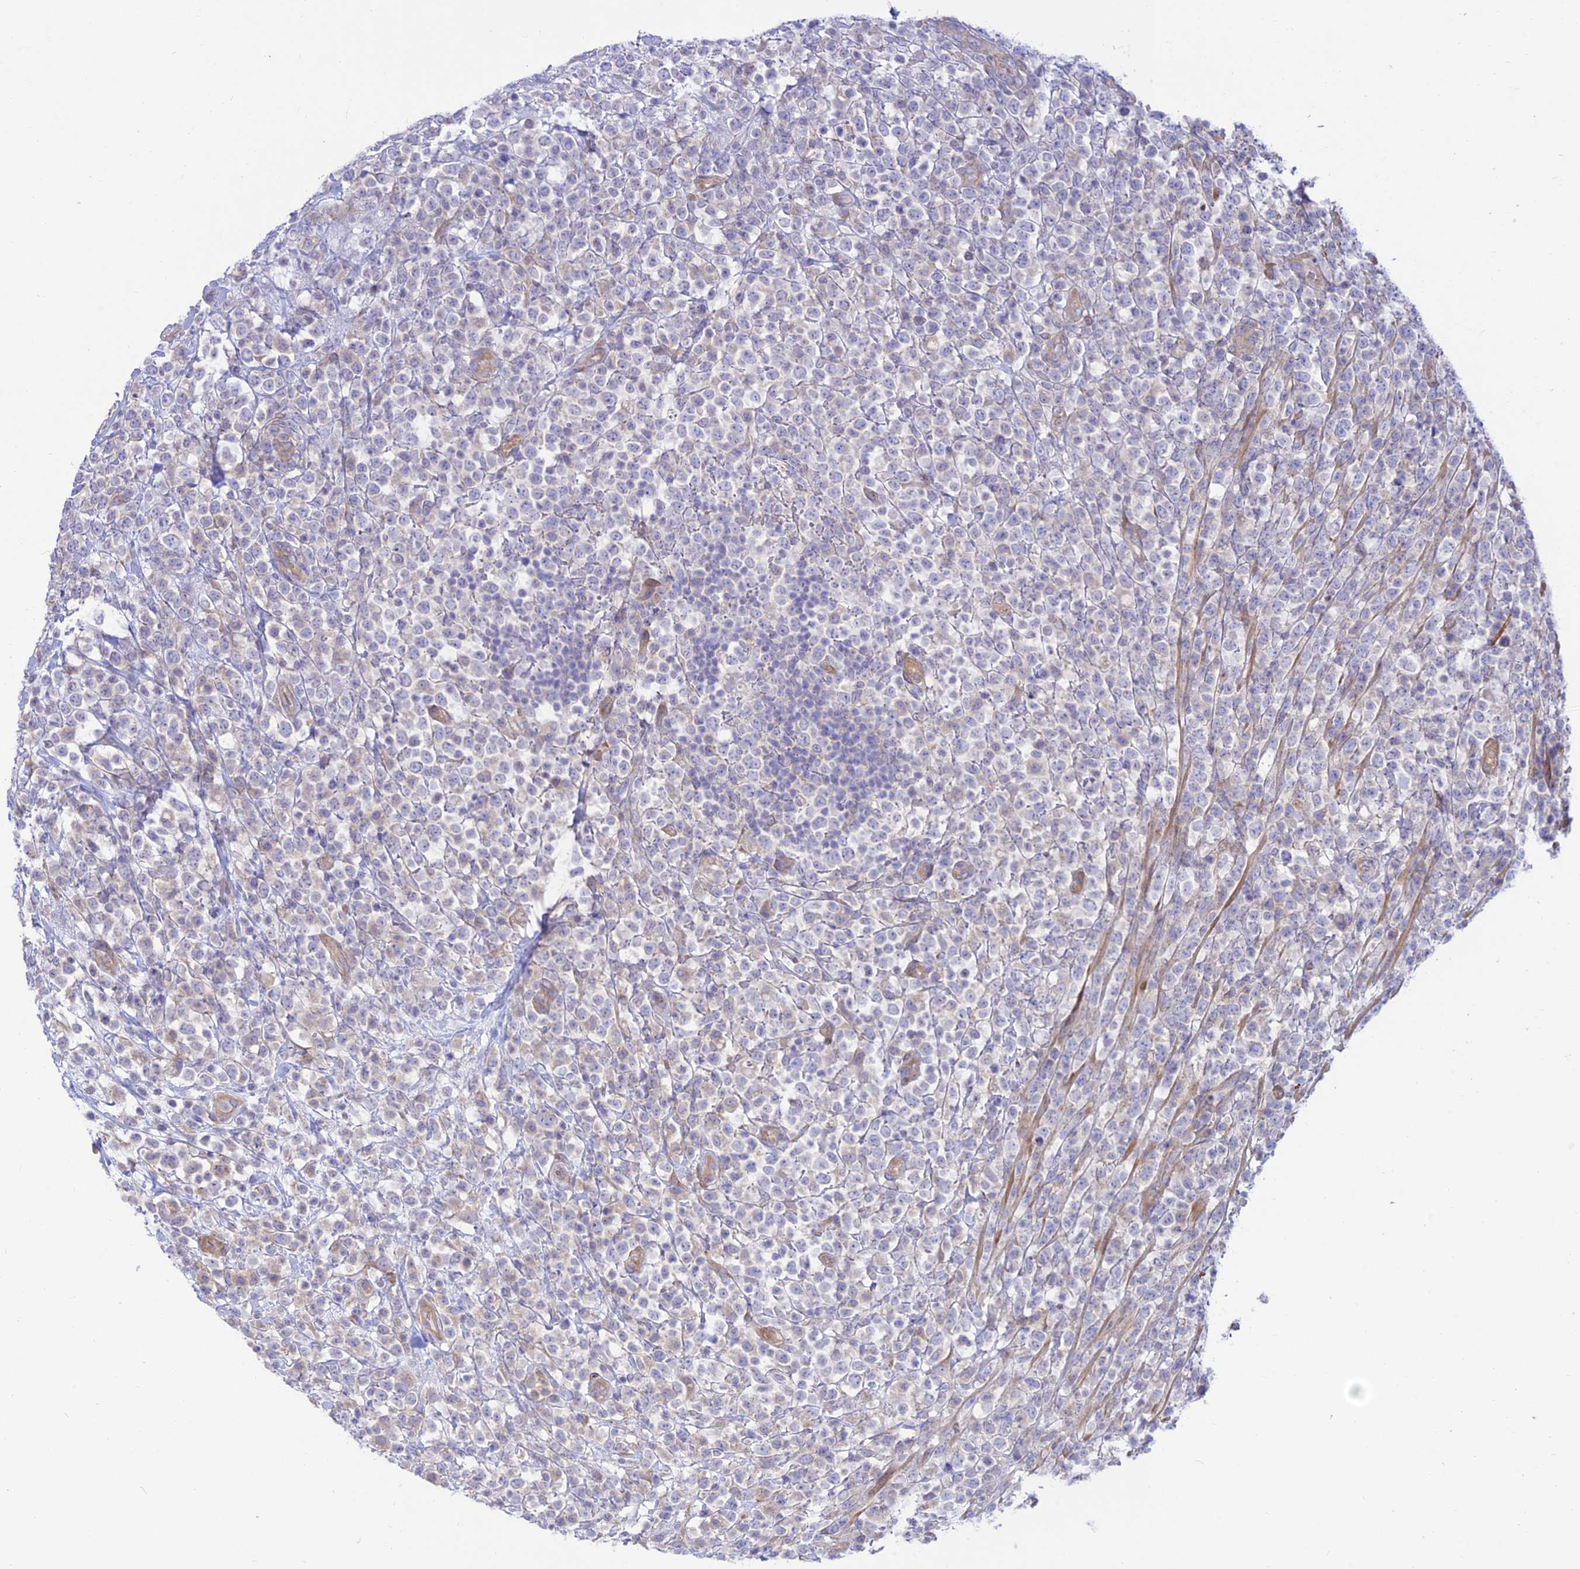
{"staining": {"intensity": "negative", "quantity": "none", "location": "none"}, "tissue": "lymphoma", "cell_type": "Tumor cells", "image_type": "cancer", "snomed": [{"axis": "morphology", "description": "Malignant lymphoma, non-Hodgkin's type, High grade"}, {"axis": "topography", "description": "Colon"}], "caption": "High power microscopy photomicrograph of an IHC micrograph of malignant lymphoma, non-Hodgkin's type (high-grade), revealing no significant expression in tumor cells.", "gene": "KCNAB1", "patient": {"sex": "female", "age": 53}}